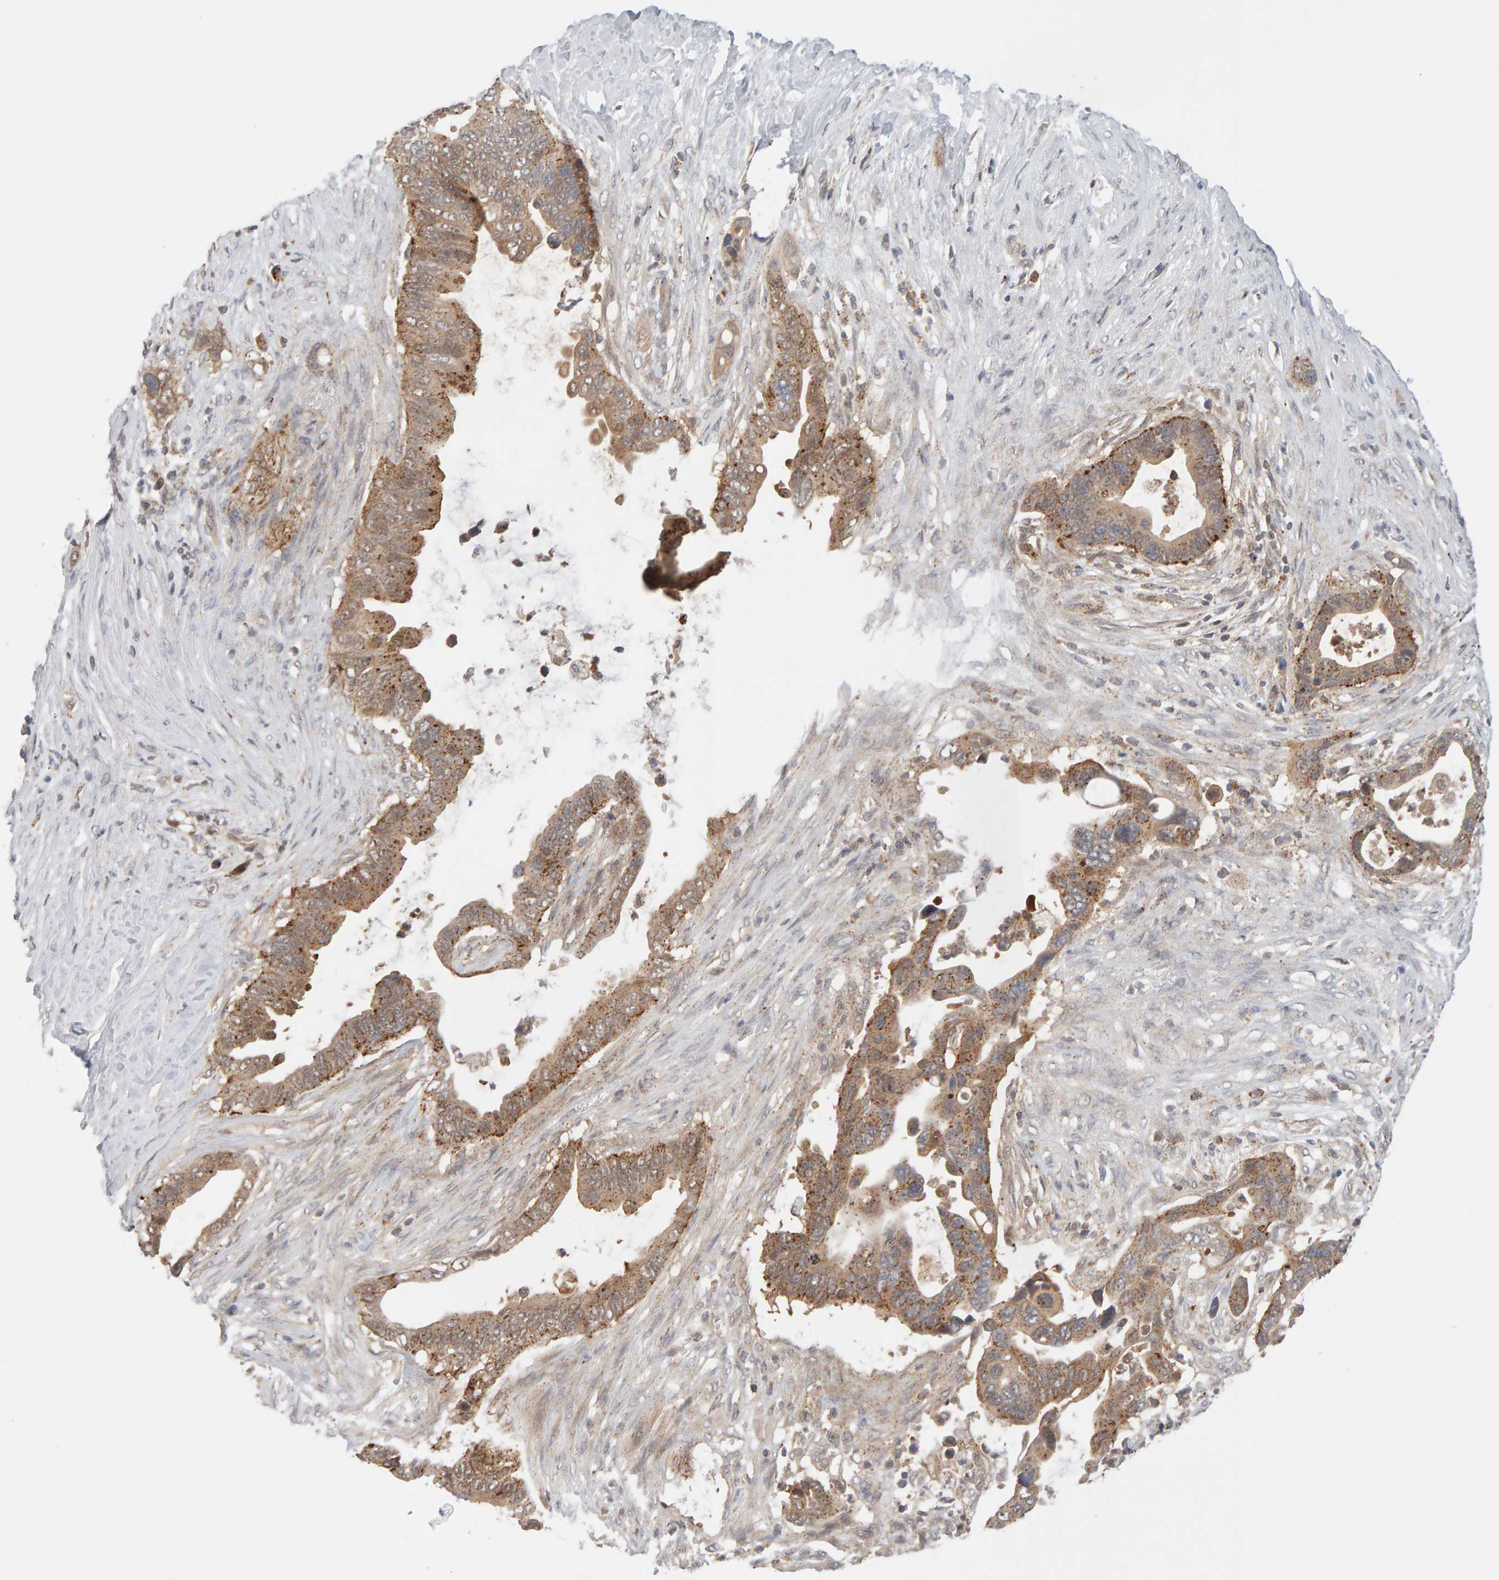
{"staining": {"intensity": "moderate", "quantity": ">75%", "location": "cytoplasmic/membranous"}, "tissue": "pancreatic cancer", "cell_type": "Tumor cells", "image_type": "cancer", "snomed": [{"axis": "morphology", "description": "Adenocarcinoma, NOS"}, {"axis": "topography", "description": "Pancreas"}], "caption": "DAB immunohistochemical staining of pancreatic adenocarcinoma exhibits moderate cytoplasmic/membranous protein staining in approximately >75% of tumor cells. (Stains: DAB (3,3'-diaminobenzidine) in brown, nuclei in blue, Microscopy: brightfield microscopy at high magnification).", "gene": "DNAJC7", "patient": {"sex": "female", "age": 72}}